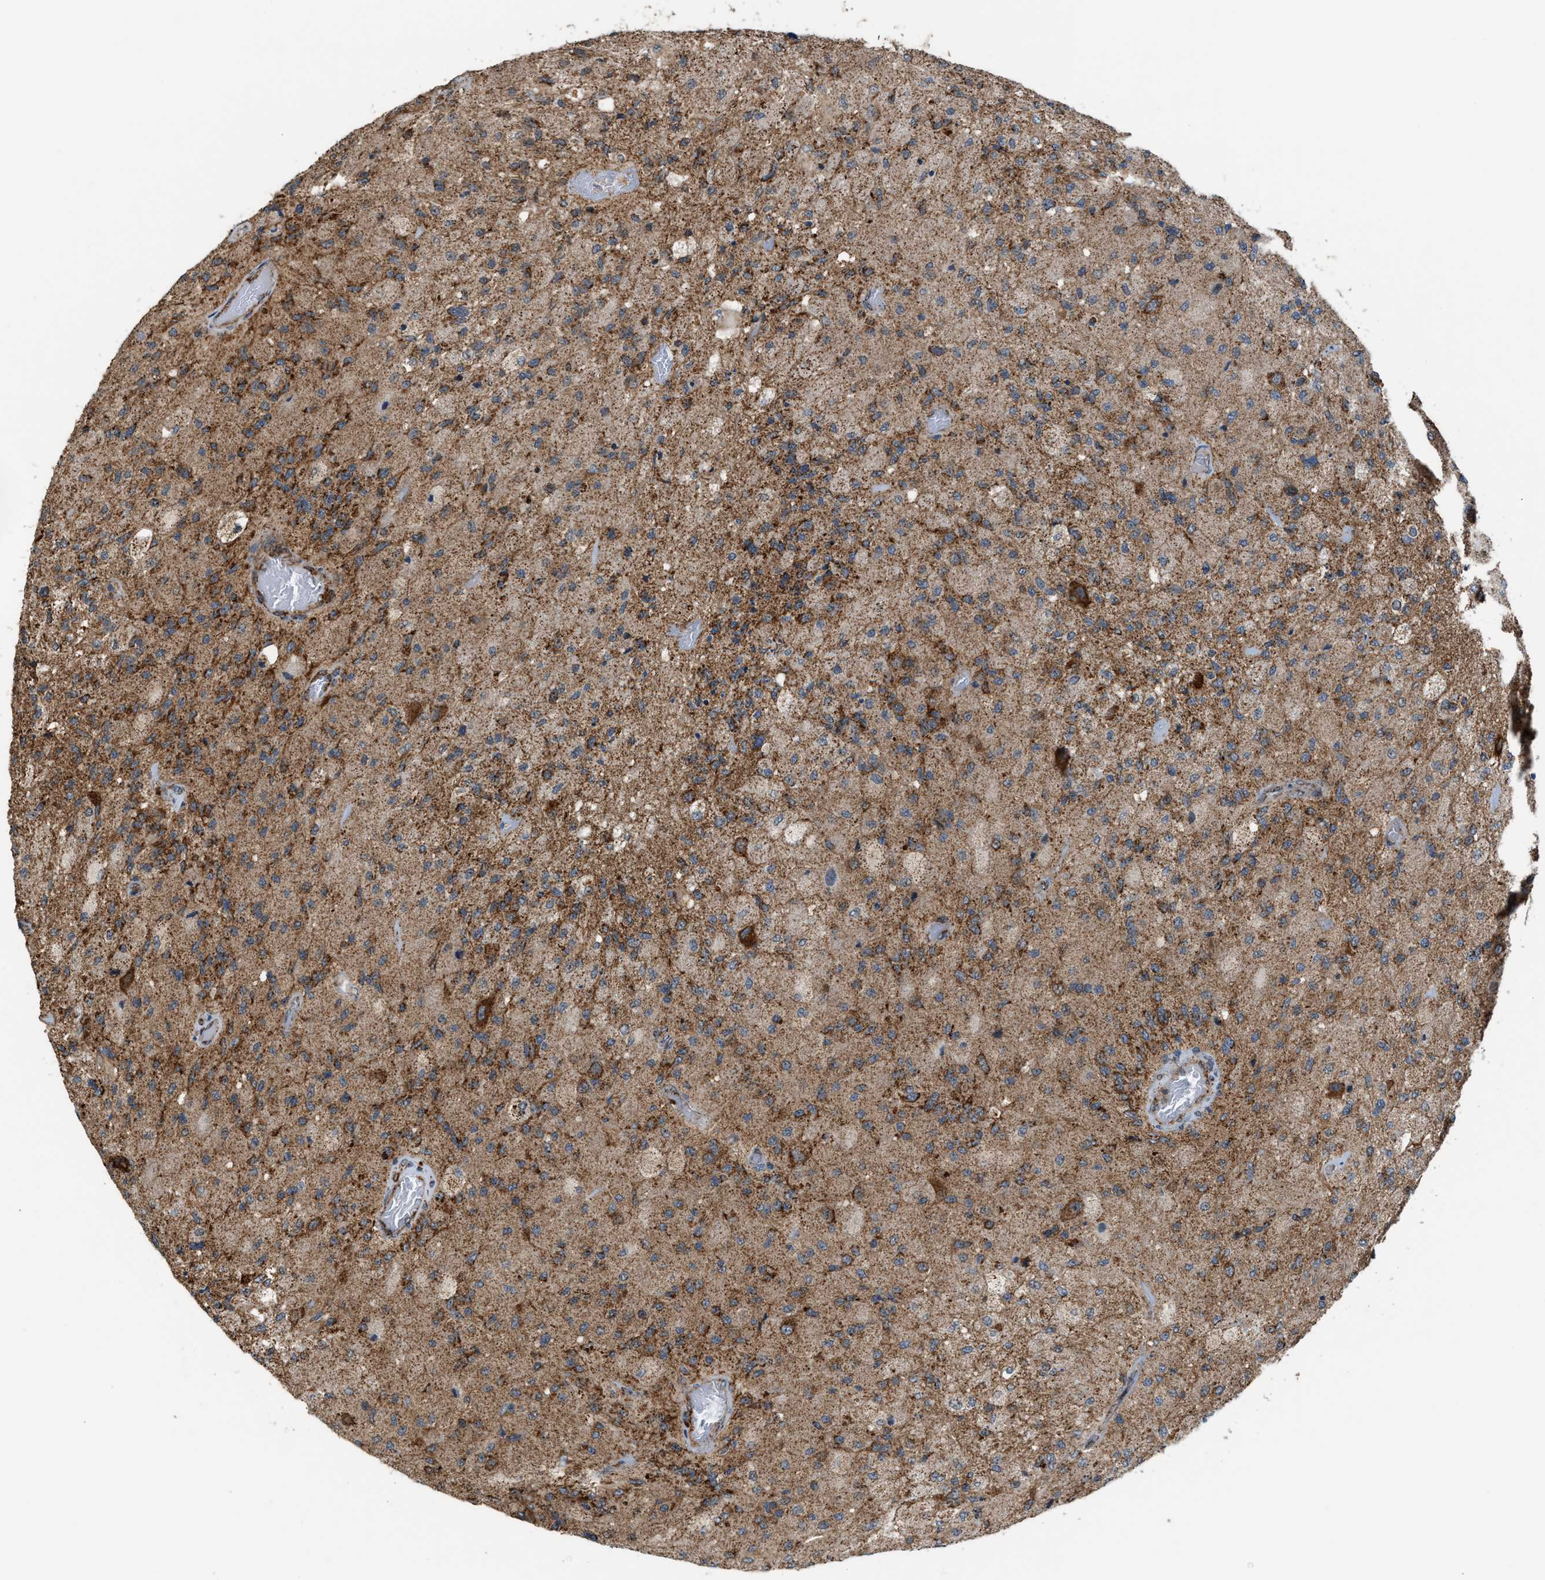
{"staining": {"intensity": "moderate", "quantity": ">75%", "location": "cytoplasmic/membranous"}, "tissue": "glioma", "cell_type": "Tumor cells", "image_type": "cancer", "snomed": [{"axis": "morphology", "description": "Normal tissue, NOS"}, {"axis": "morphology", "description": "Glioma, malignant, High grade"}, {"axis": "topography", "description": "Cerebral cortex"}], "caption": "Human high-grade glioma (malignant) stained for a protein (brown) demonstrates moderate cytoplasmic/membranous positive staining in approximately >75% of tumor cells.", "gene": "SGSM2", "patient": {"sex": "male", "age": 77}}